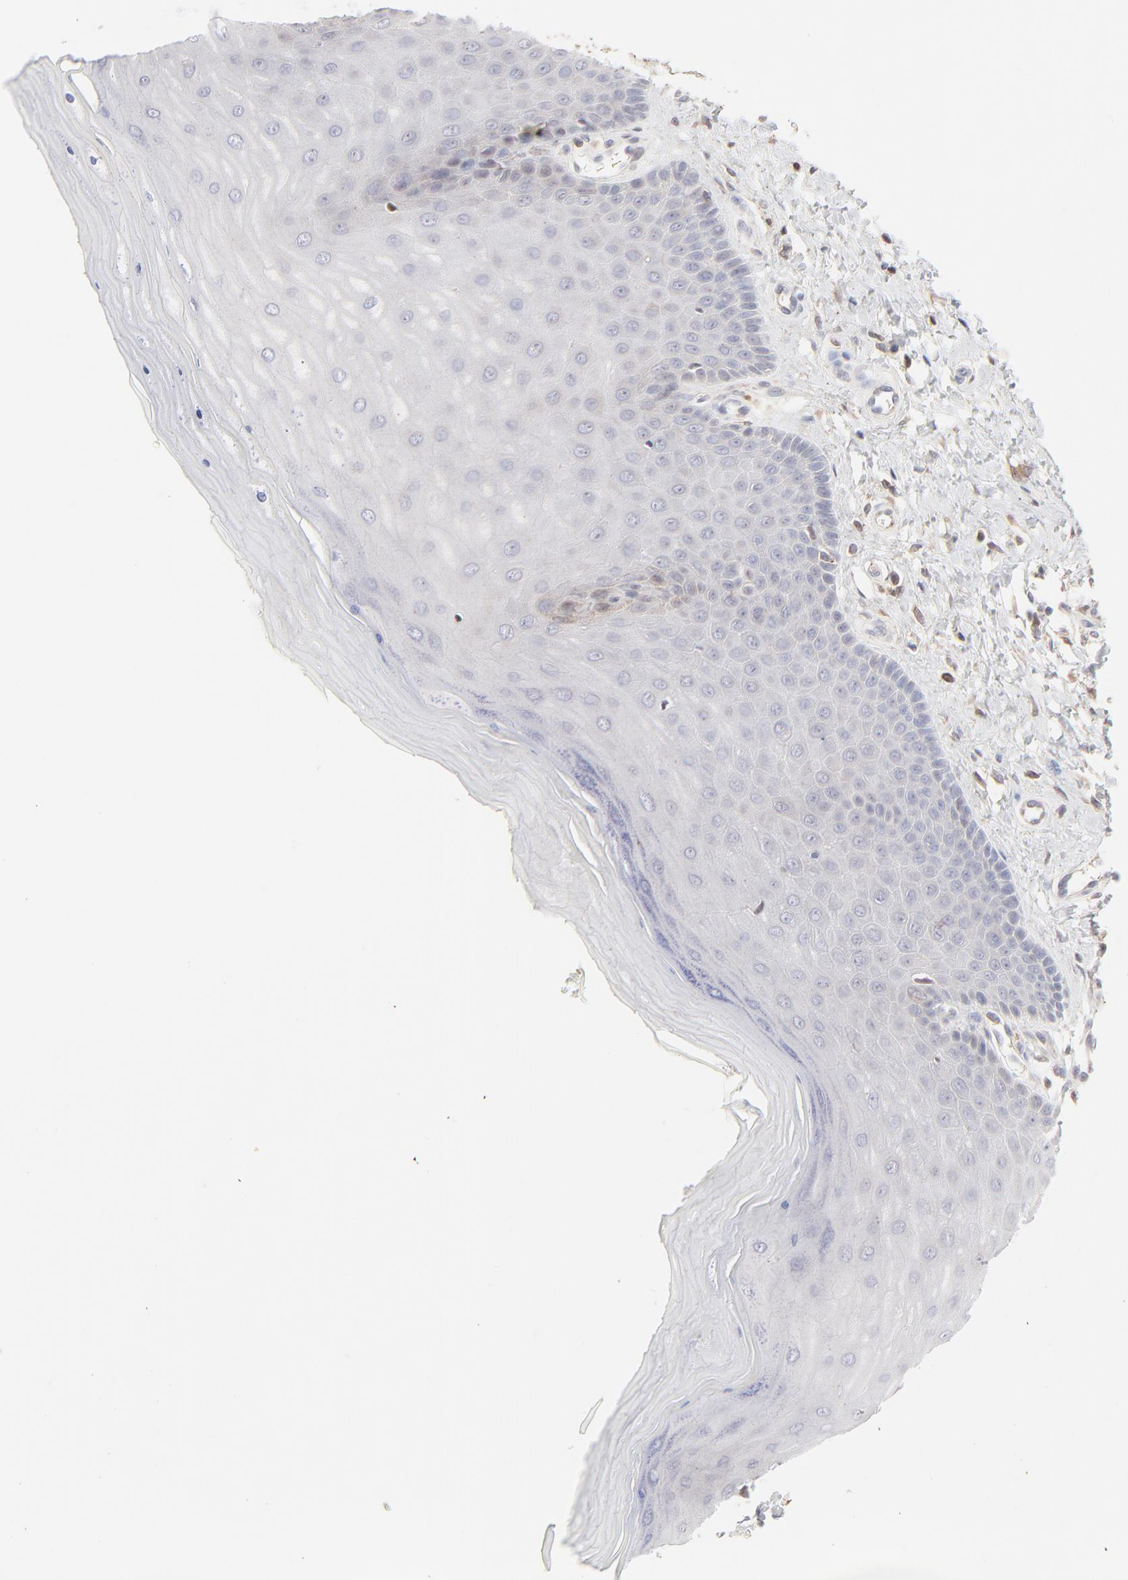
{"staining": {"intensity": "negative", "quantity": "none", "location": "none"}, "tissue": "cervix", "cell_type": "Glandular cells", "image_type": "normal", "snomed": [{"axis": "morphology", "description": "Normal tissue, NOS"}, {"axis": "topography", "description": "Cervix"}], "caption": "This image is of benign cervix stained with immunohistochemistry (IHC) to label a protein in brown with the nuclei are counter-stained blue. There is no positivity in glandular cells. (DAB (3,3'-diaminobenzidine) immunohistochemistry (IHC) with hematoxylin counter stain).", "gene": "CDK6", "patient": {"sex": "female", "age": 55}}